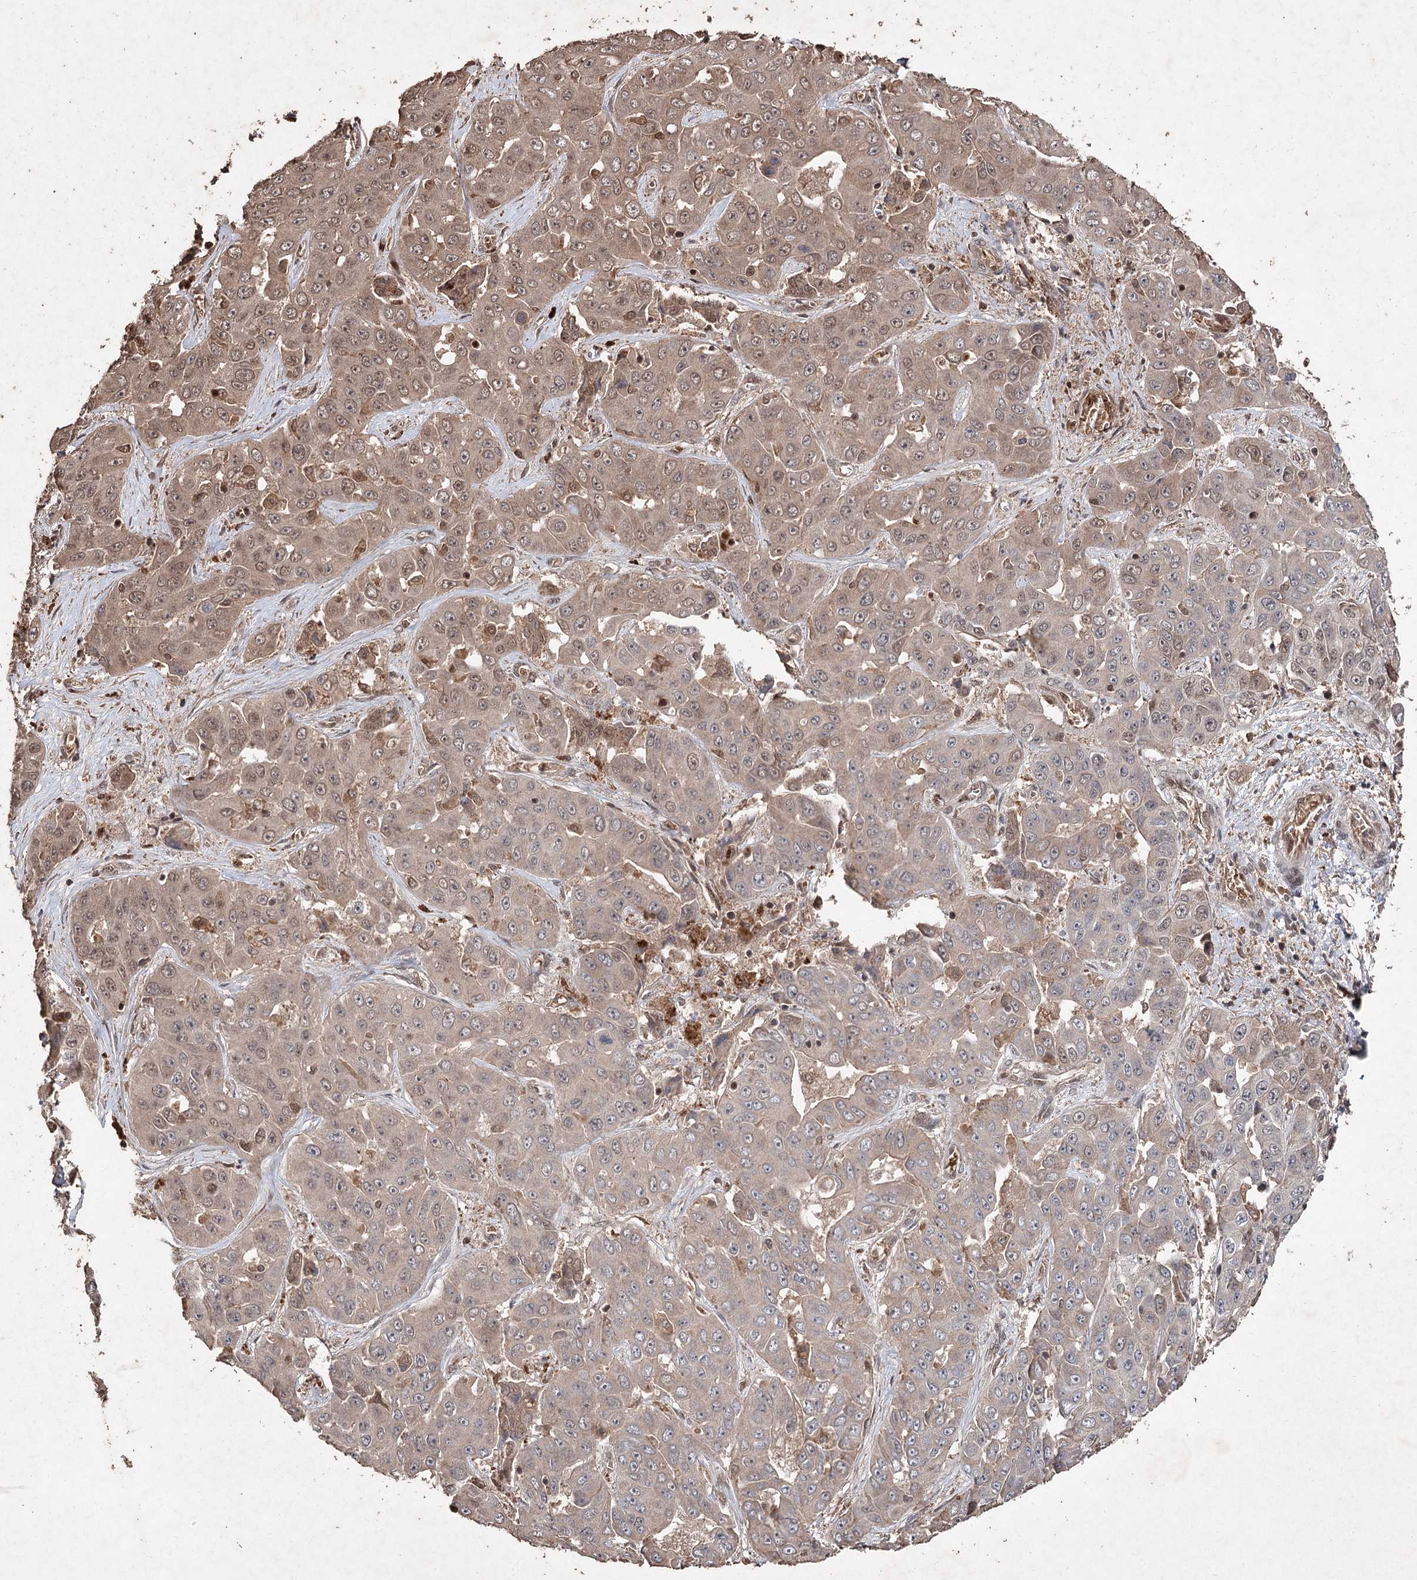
{"staining": {"intensity": "weak", "quantity": "25%-75%", "location": "cytoplasmic/membranous,nuclear"}, "tissue": "liver cancer", "cell_type": "Tumor cells", "image_type": "cancer", "snomed": [{"axis": "morphology", "description": "Cholangiocarcinoma"}, {"axis": "topography", "description": "Liver"}], "caption": "Liver cholangiocarcinoma stained for a protein (brown) exhibits weak cytoplasmic/membranous and nuclear positive staining in about 25%-75% of tumor cells.", "gene": "FBXO7", "patient": {"sex": "female", "age": 52}}